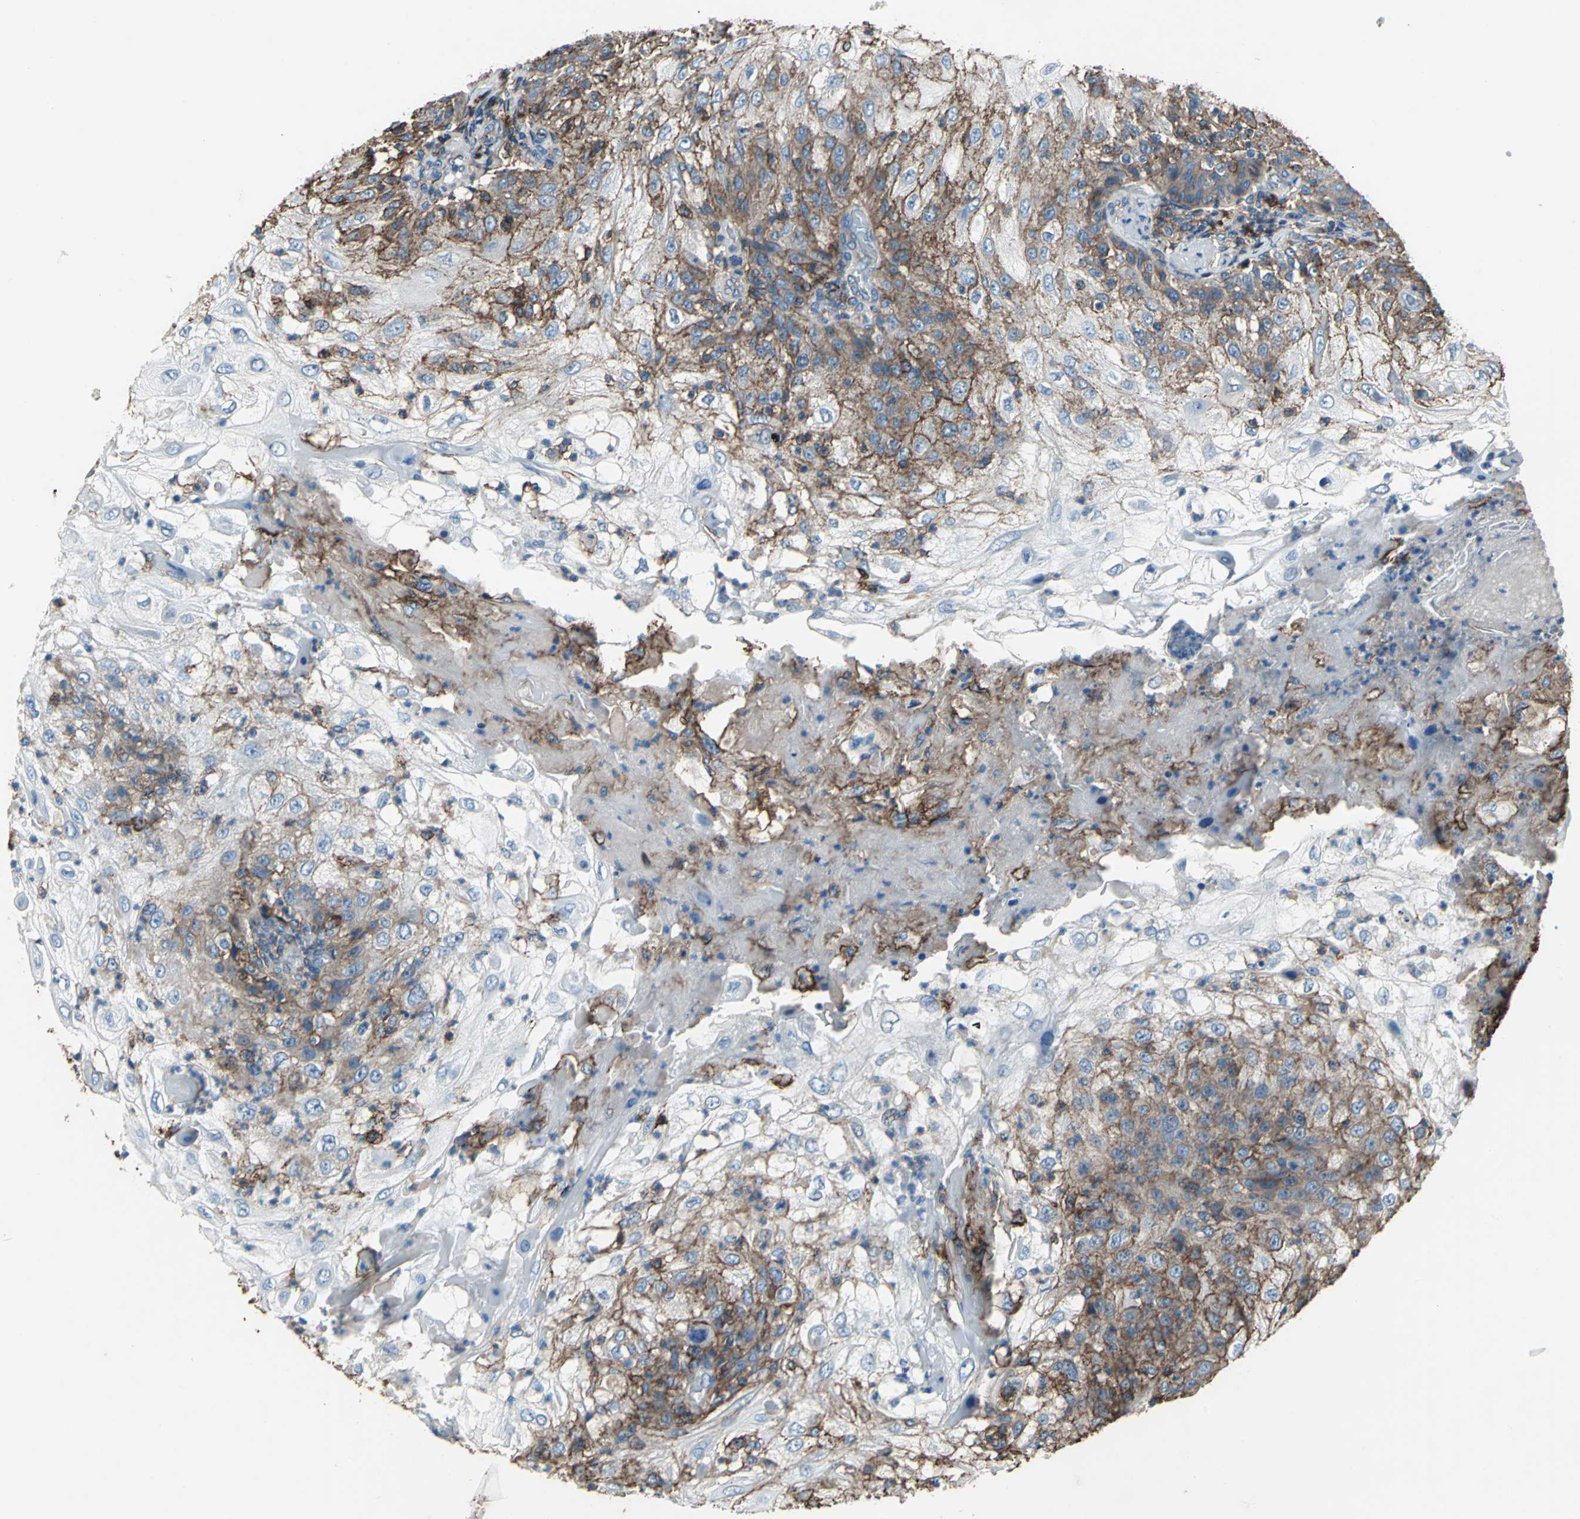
{"staining": {"intensity": "strong", "quantity": ">75%", "location": "cytoplasmic/membranous"}, "tissue": "skin cancer", "cell_type": "Tumor cells", "image_type": "cancer", "snomed": [{"axis": "morphology", "description": "Normal tissue, NOS"}, {"axis": "morphology", "description": "Squamous cell carcinoma, NOS"}, {"axis": "topography", "description": "Skin"}], "caption": "Skin cancer tissue demonstrates strong cytoplasmic/membranous expression in approximately >75% of tumor cells, visualized by immunohistochemistry.", "gene": "CD44", "patient": {"sex": "female", "age": 83}}